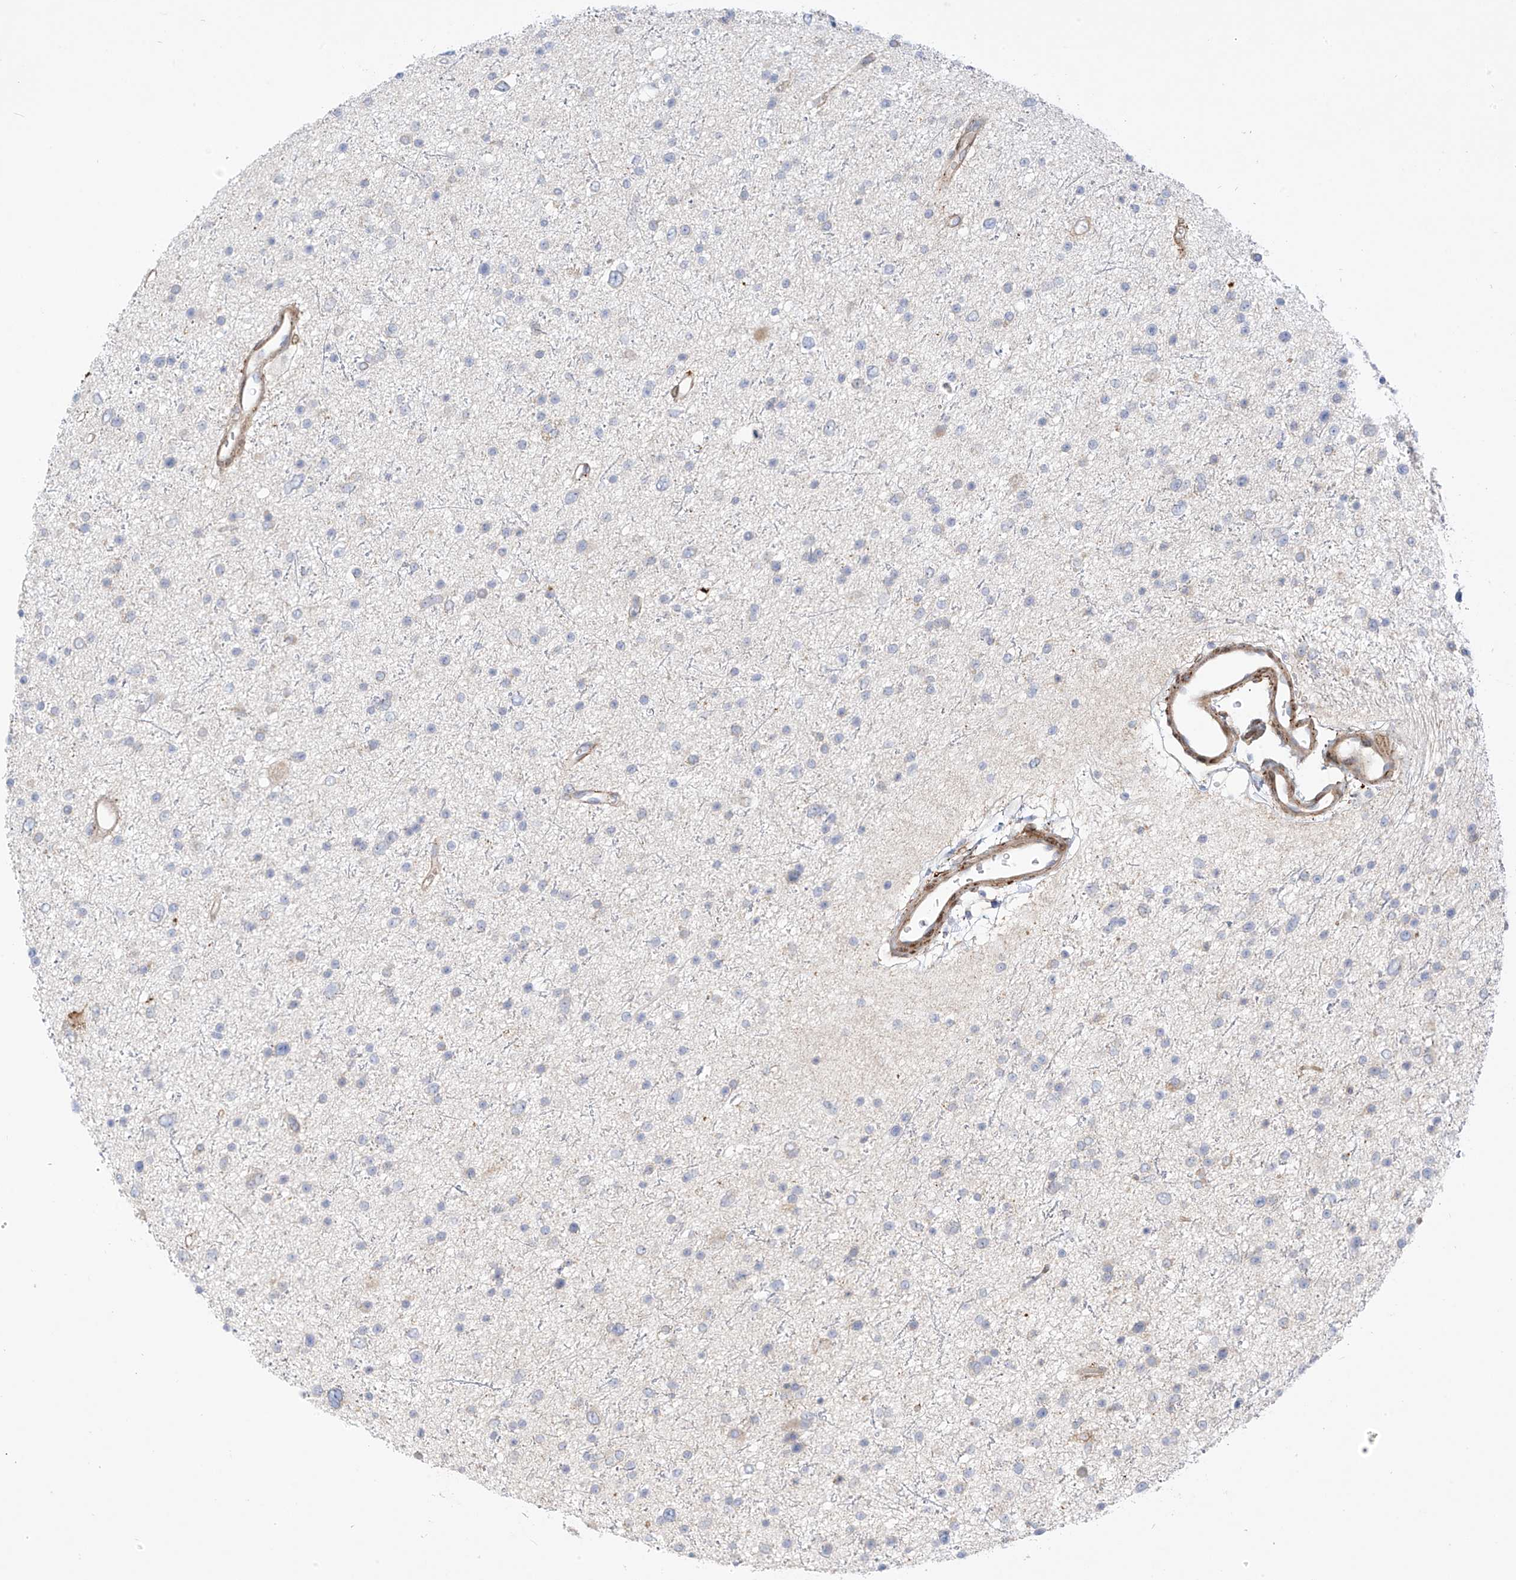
{"staining": {"intensity": "negative", "quantity": "none", "location": "none"}, "tissue": "glioma", "cell_type": "Tumor cells", "image_type": "cancer", "snomed": [{"axis": "morphology", "description": "Glioma, malignant, Low grade"}, {"axis": "topography", "description": "Brain"}], "caption": "Tumor cells show no significant protein positivity in malignant low-grade glioma.", "gene": "PCYOX1", "patient": {"sex": "female", "age": 37}}